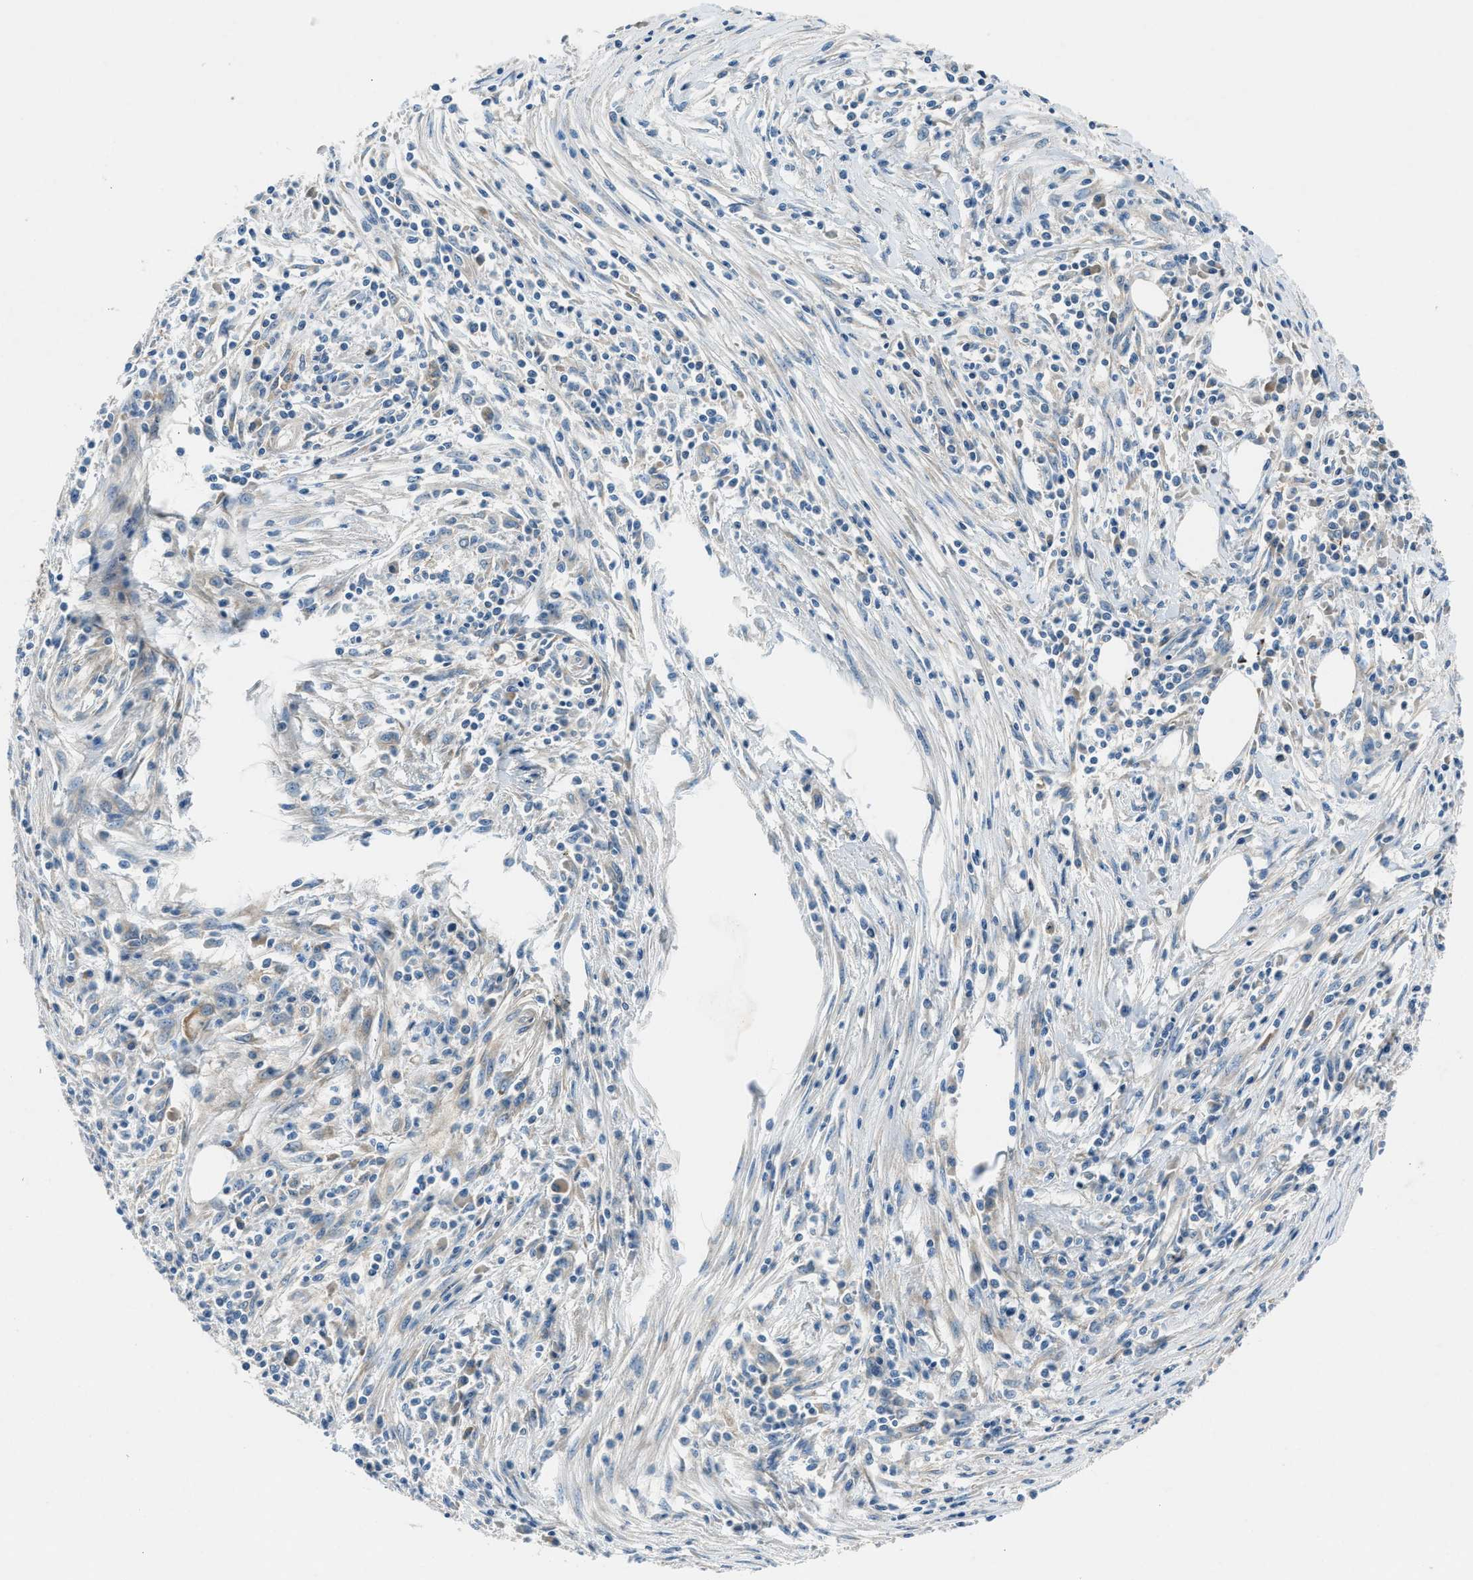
{"staining": {"intensity": "weak", "quantity": "25%-75%", "location": "cytoplasmic/membranous"}, "tissue": "pancreatic cancer", "cell_type": "Tumor cells", "image_type": "cancer", "snomed": [{"axis": "morphology", "description": "Adenocarcinoma, NOS"}, {"axis": "topography", "description": "Pancreas"}], "caption": "Protein analysis of pancreatic adenocarcinoma tissue displays weak cytoplasmic/membranous positivity in approximately 25%-75% of tumor cells. (Stains: DAB (3,3'-diaminobenzidine) in brown, nuclei in blue, Microscopy: brightfield microscopy at high magnification).", "gene": "BMP1", "patient": {"sex": "female", "age": 70}}